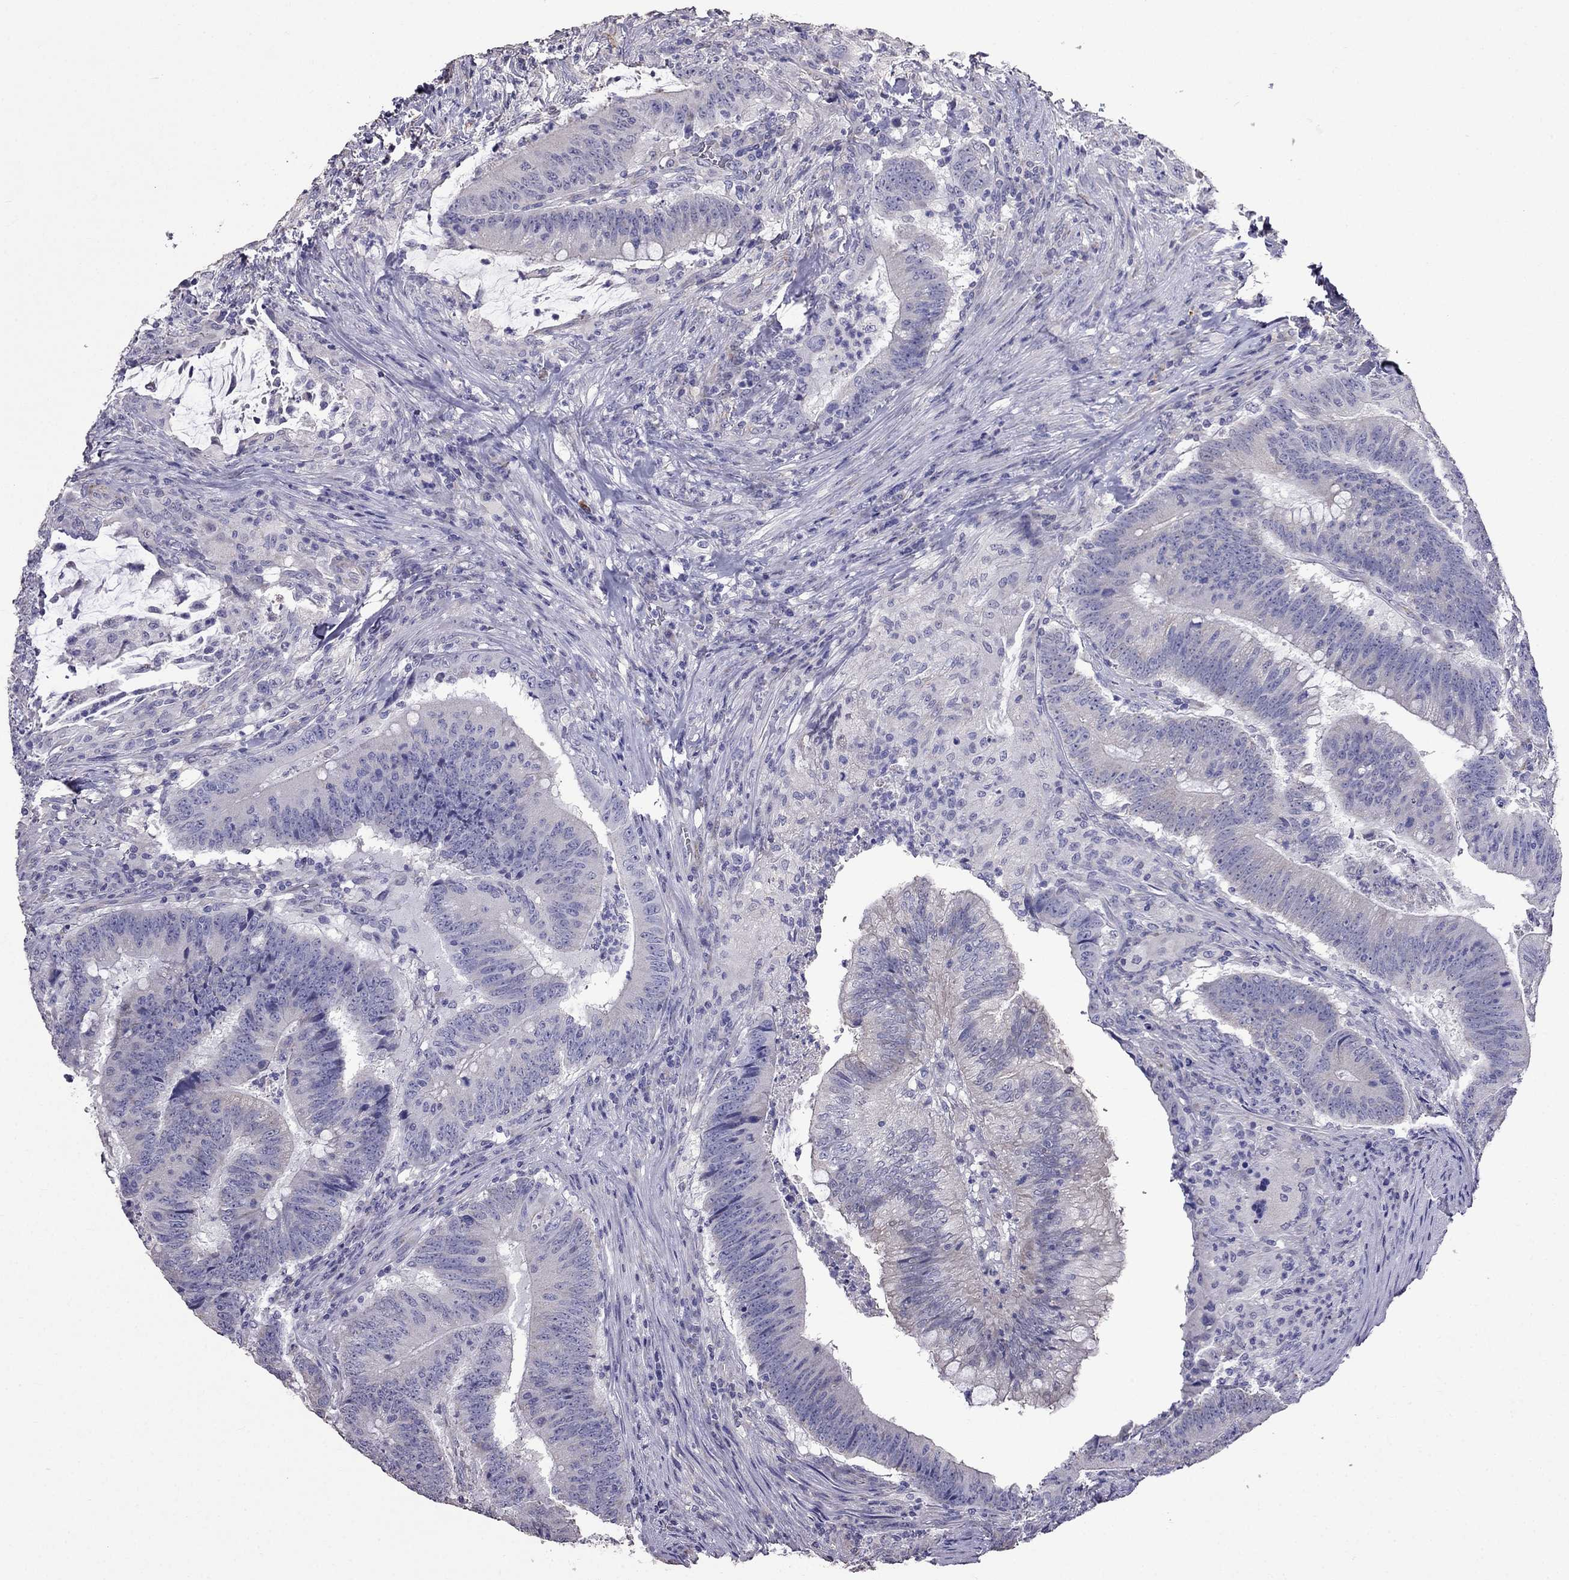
{"staining": {"intensity": "negative", "quantity": "none", "location": "none"}, "tissue": "colorectal cancer", "cell_type": "Tumor cells", "image_type": "cancer", "snomed": [{"axis": "morphology", "description": "Adenocarcinoma, NOS"}, {"axis": "topography", "description": "Colon"}], "caption": "DAB (3,3'-diaminobenzidine) immunohistochemical staining of adenocarcinoma (colorectal) demonstrates no significant positivity in tumor cells.", "gene": "AK5", "patient": {"sex": "female", "age": 87}}